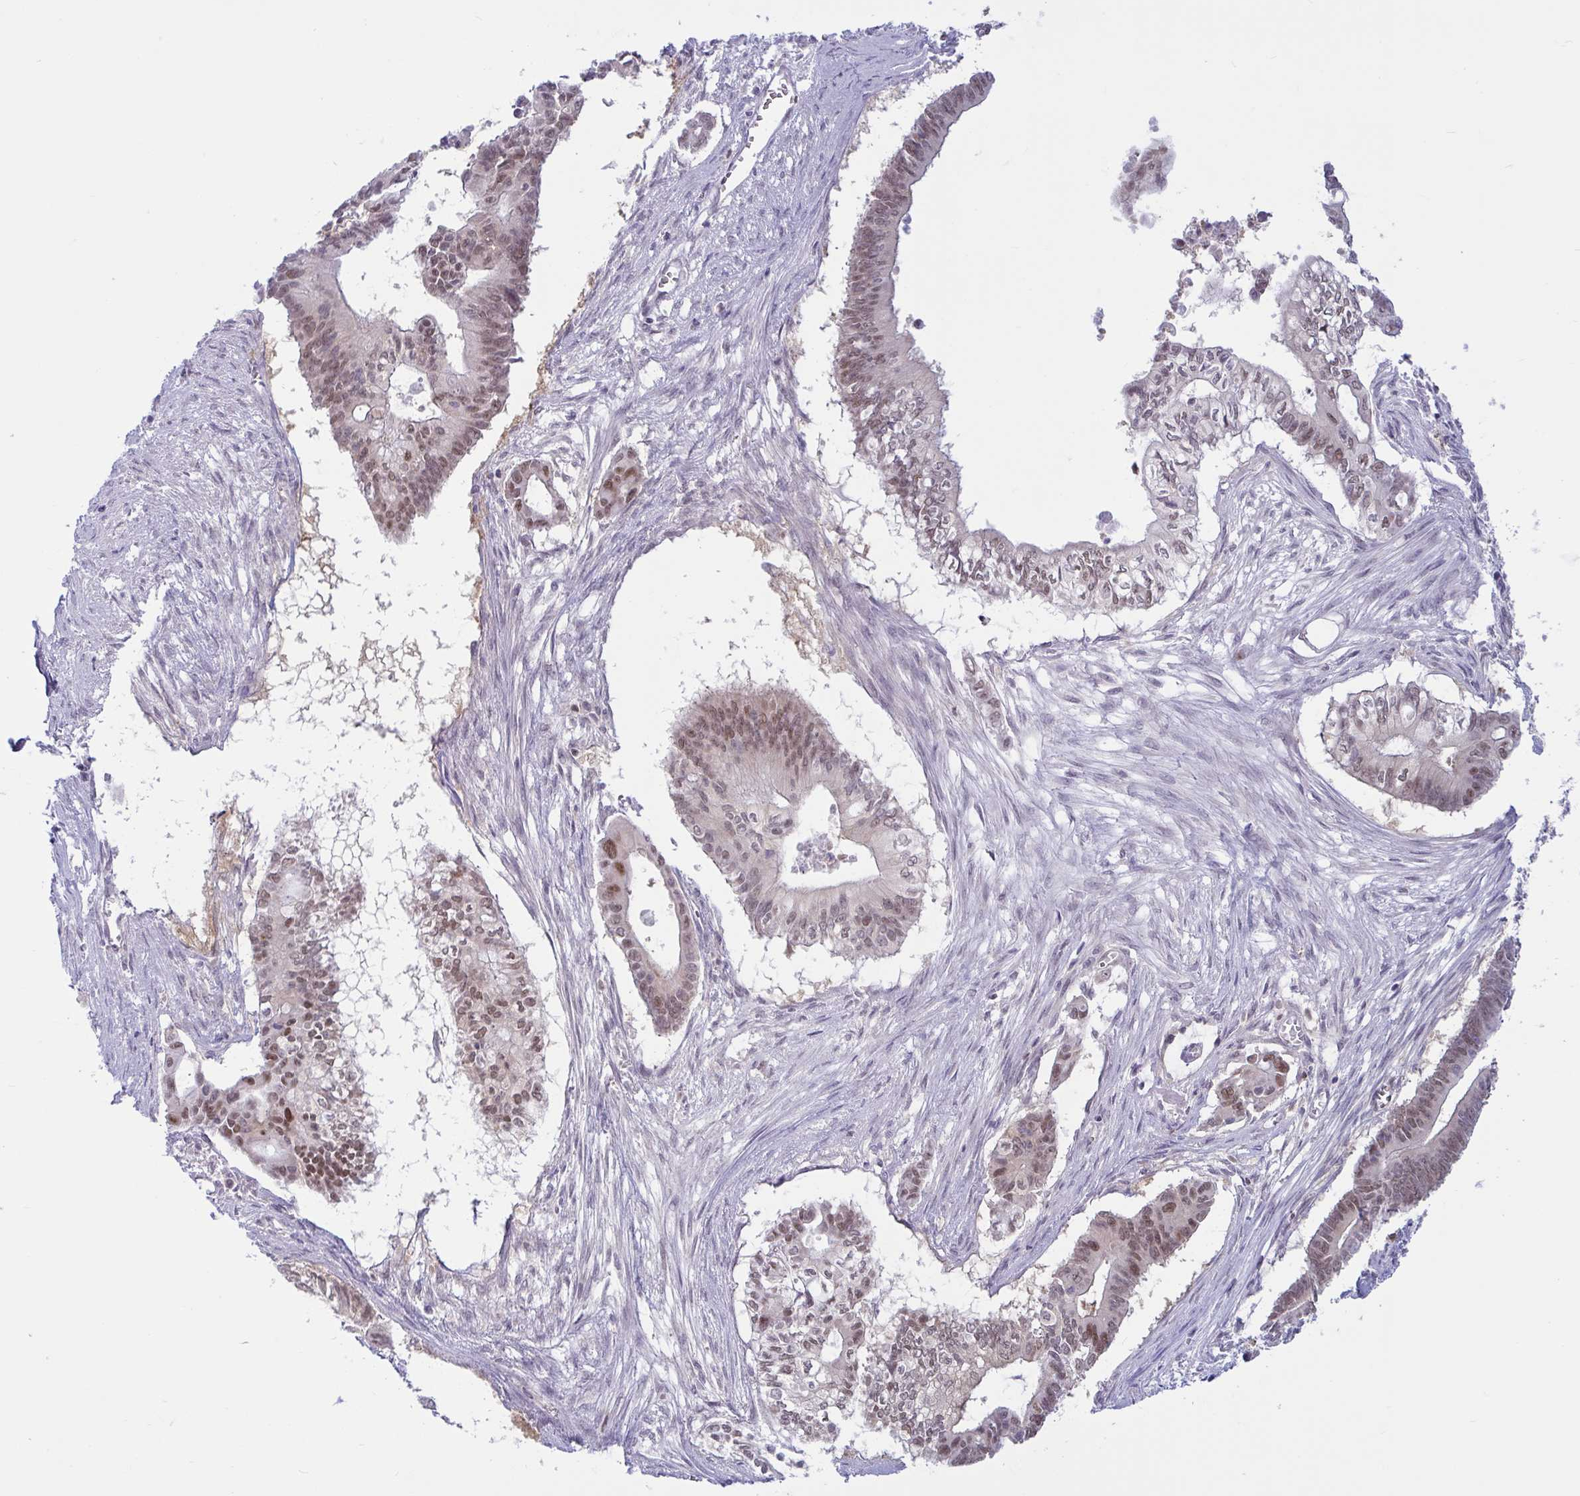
{"staining": {"intensity": "moderate", "quantity": "25%-75%", "location": "nuclear"}, "tissue": "pancreatic cancer", "cell_type": "Tumor cells", "image_type": "cancer", "snomed": [{"axis": "morphology", "description": "Adenocarcinoma, NOS"}, {"axis": "topography", "description": "Pancreas"}], "caption": "Pancreatic adenocarcinoma stained with DAB (3,3'-diaminobenzidine) IHC shows medium levels of moderate nuclear positivity in approximately 25%-75% of tumor cells.", "gene": "TSN", "patient": {"sex": "male", "age": 68}}